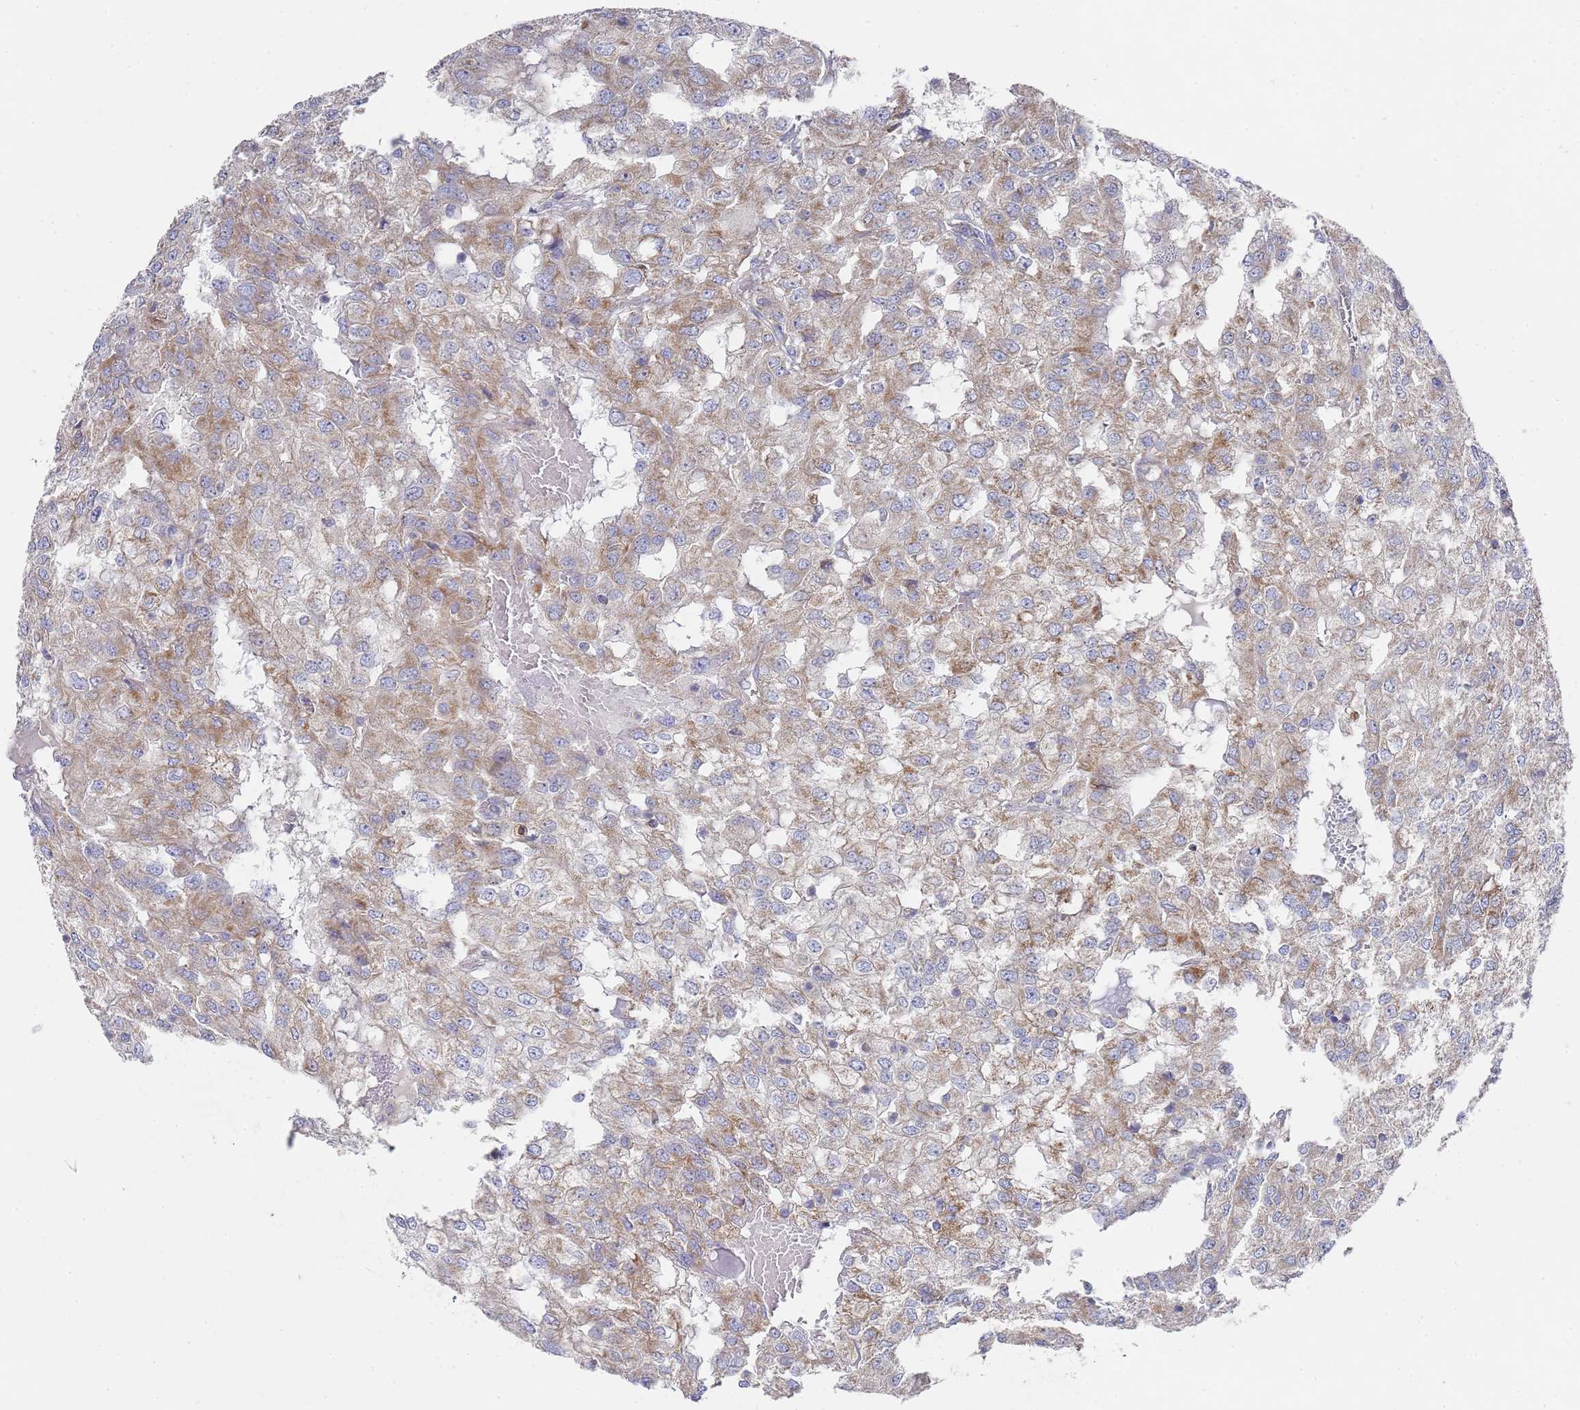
{"staining": {"intensity": "moderate", "quantity": ">75%", "location": "cytoplasmic/membranous"}, "tissue": "renal cancer", "cell_type": "Tumor cells", "image_type": "cancer", "snomed": [{"axis": "morphology", "description": "Adenocarcinoma, NOS"}, {"axis": "topography", "description": "Kidney"}], "caption": "Renal cancer stained for a protein exhibits moderate cytoplasmic/membranous positivity in tumor cells. (Brightfield microscopy of DAB IHC at high magnification).", "gene": "NPEPPS", "patient": {"sex": "female", "age": 54}}